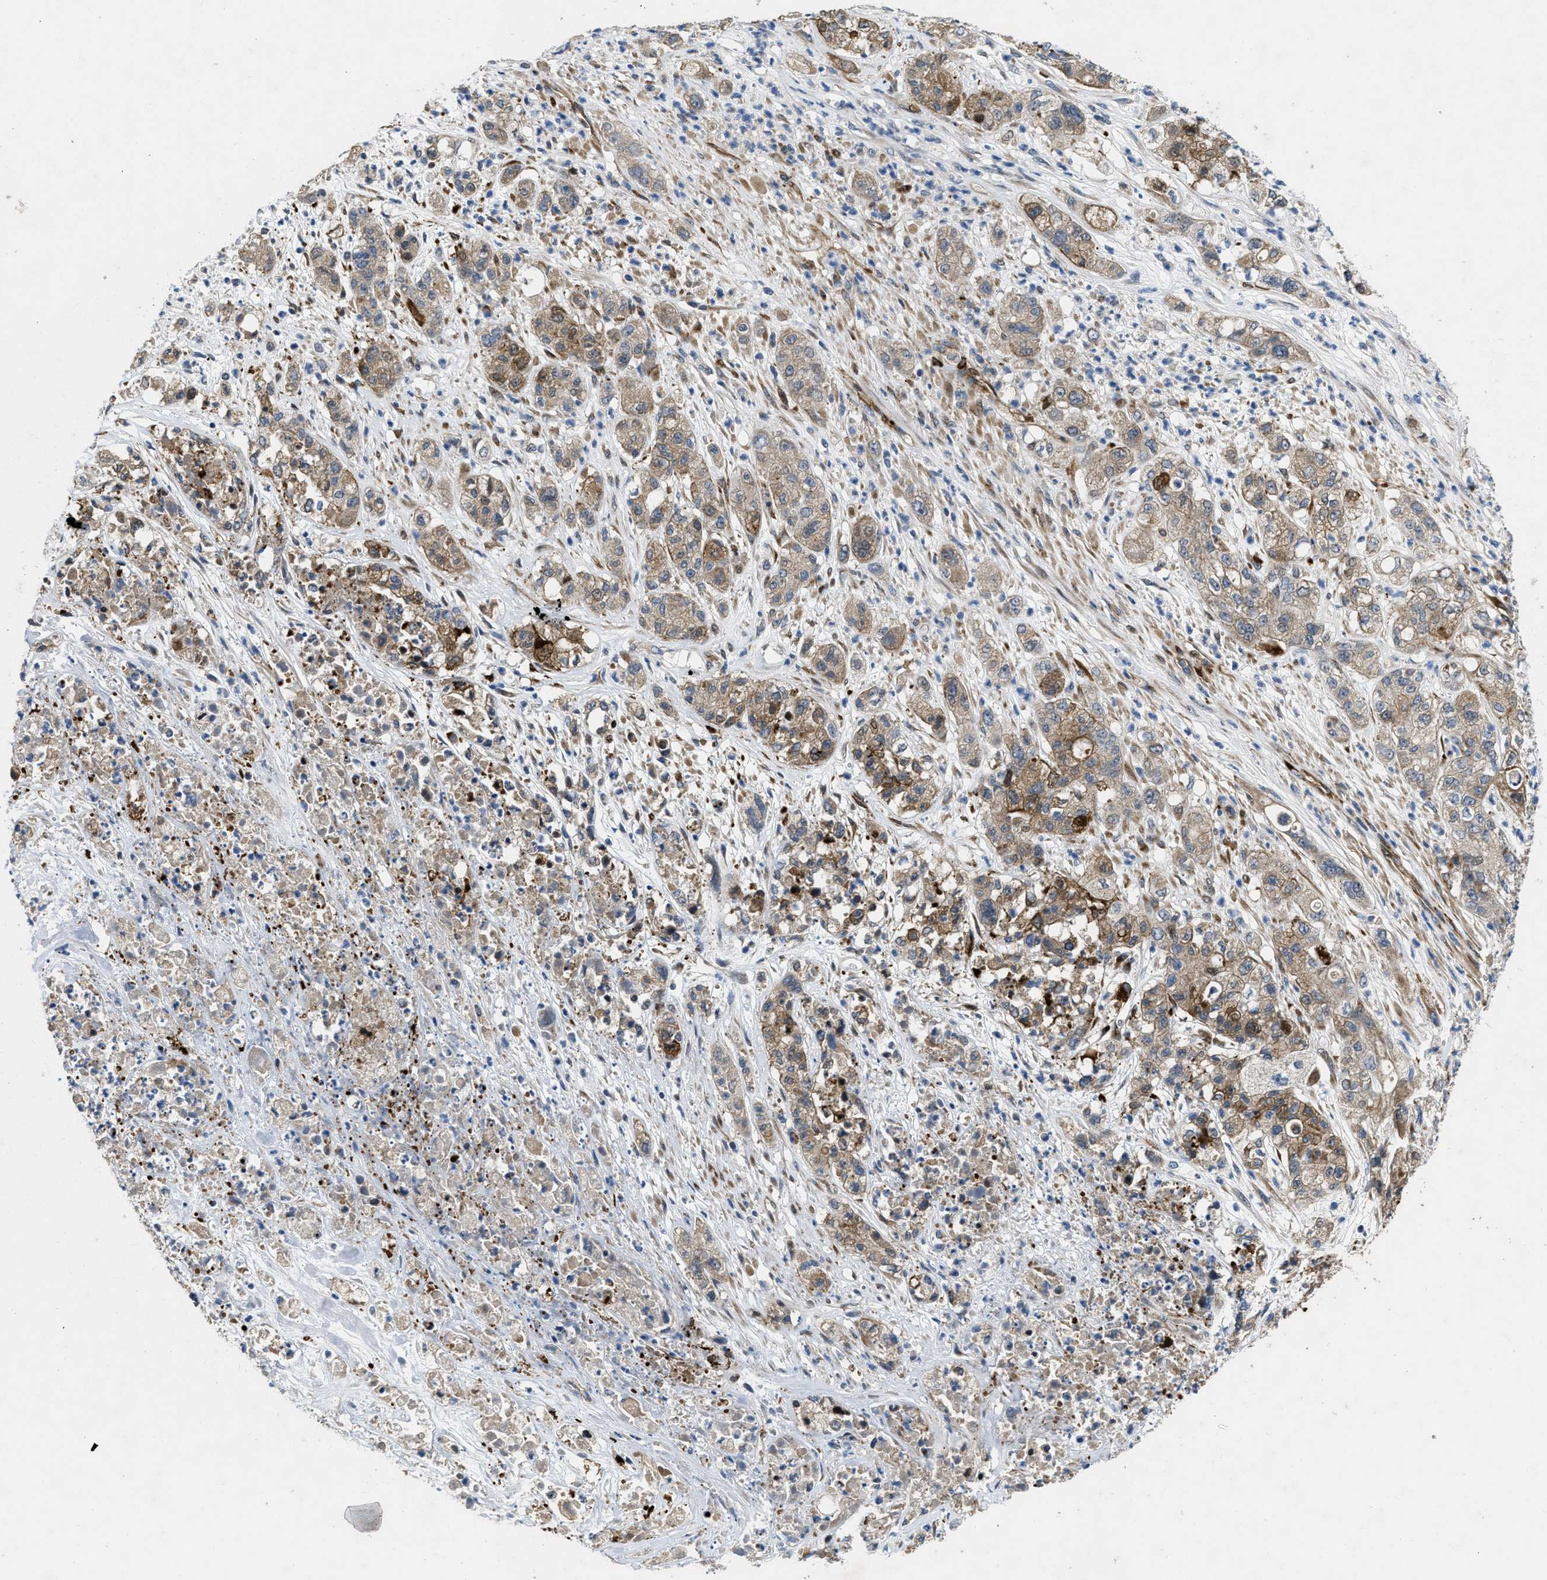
{"staining": {"intensity": "moderate", "quantity": ">75%", "location": "cytoplasmic/membranous"}, "tissue": "pancreatic cancer", "cell_type": "Tumor cells", "image_type": "cancer", "snomed": [{"axis": "morphology", "description": "Adenocarcinoma, NOS"}, {"axis": "topography", "description": "Pancreas"}], "caption": "IHC of pancreatic cancer (adenocarcinoma) shows medium levels of moderate cytoplasmic/membranous positivity in about >75% of tumor cells.", "gene": "HSPA12B", "patient": {"sex": "female", "age": 78}}